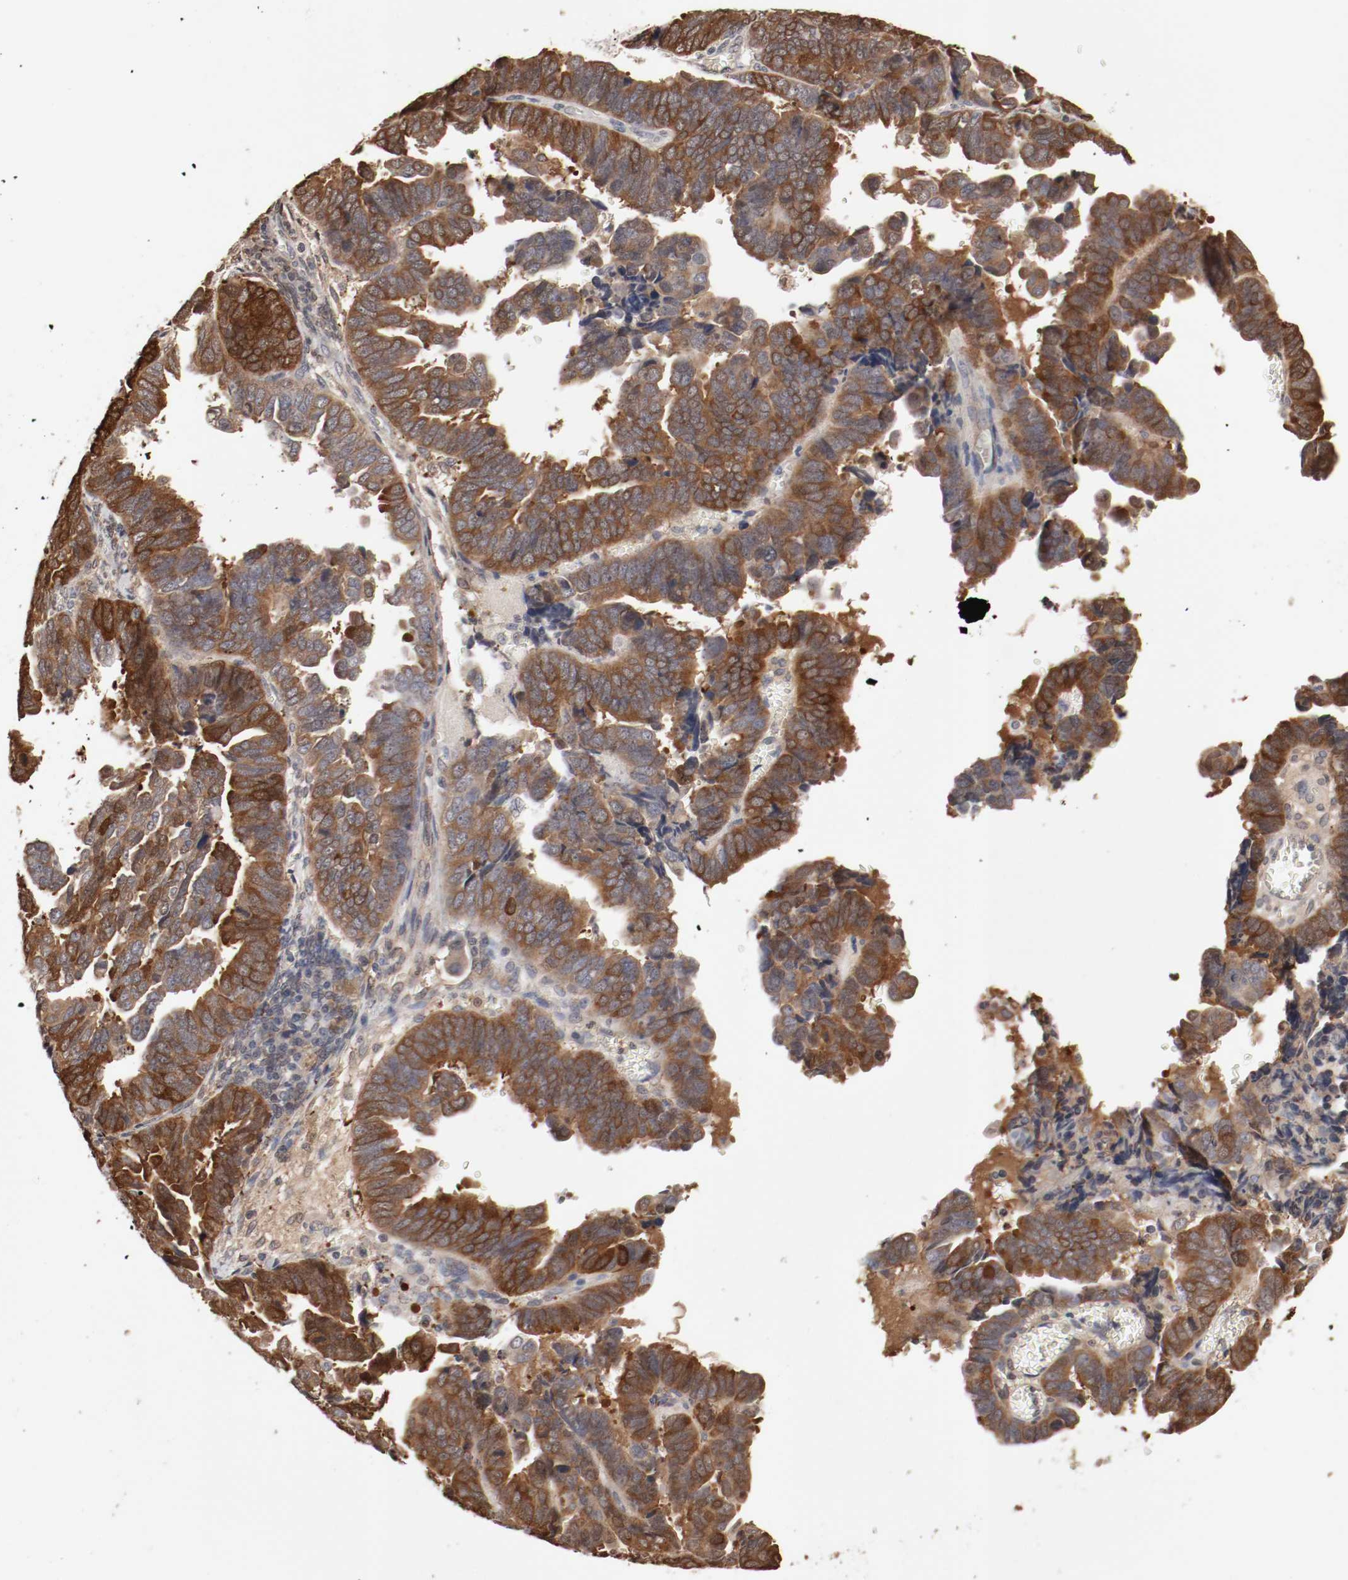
{"staining": {"intensity": "strong", "quantity": ">75%", "location": "cytoplasmic/membranous,nuclear"}, "tissue": "endometrial cancer", "cell_type": "Tumor cells", "image_type": "cancer", "snomed": [{"axis": "morphology", "description": "Adenocarcinoma, NOS"}, {"axis": "topography", "description": "Endometrium"}], "caption": "IHC of adenocarcinoma (endometrial) exhibits high levels of strong cytoplasmic/membranous and nuclear staining in approximately >75% of tumor cells.", "gene": "WASL", "patient": {"sex": "female", "age": 75}}